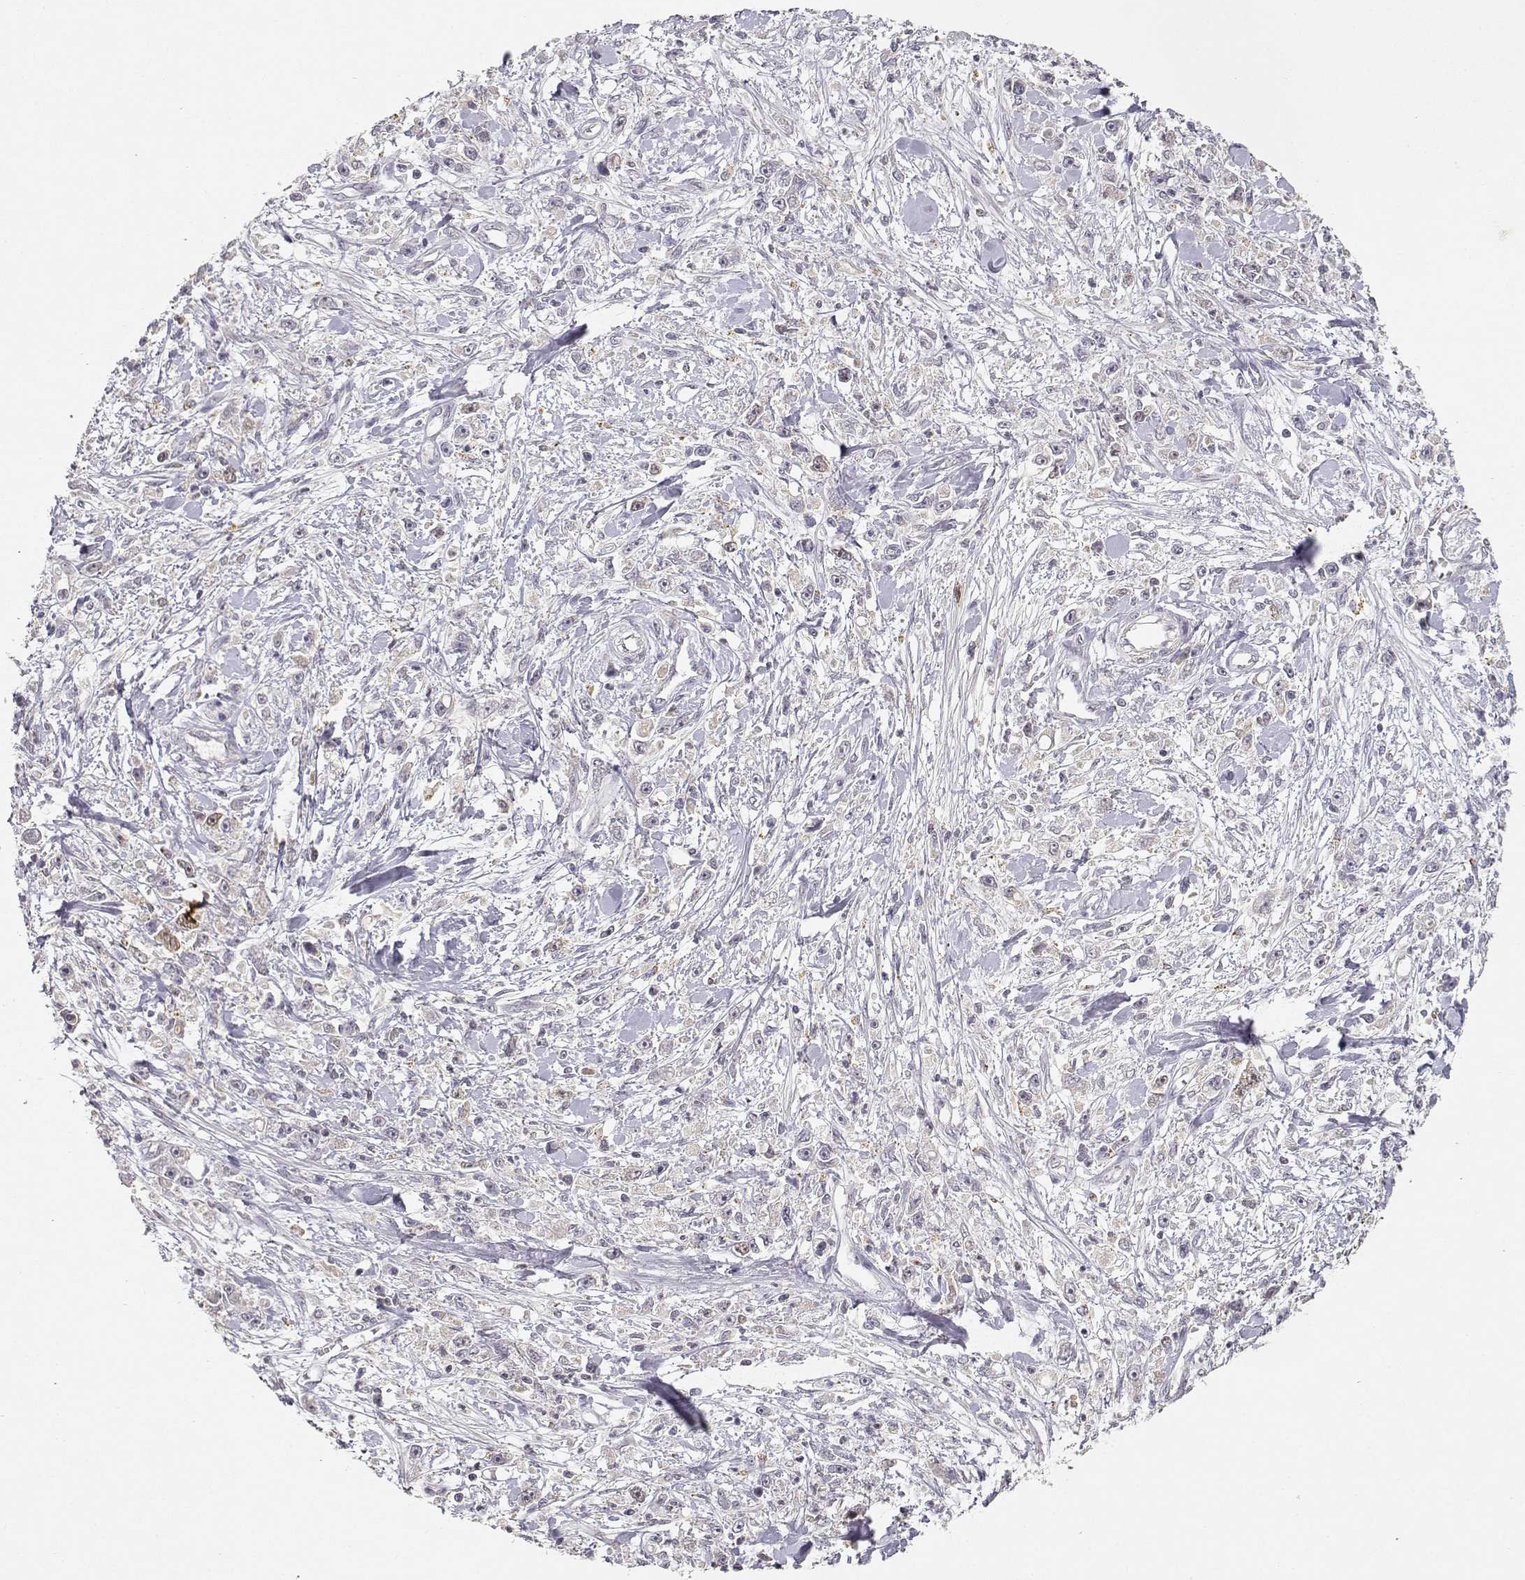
{"staining": {"intensity": "weak", "quantity": "<25%", "location": "nuclear"}, "tissue": "stomach cancer", "cell_type": "Tumor cells", "image_type": "cancer", "snomed": [{"axis": "morphology", "description": "Adenocarcinoma, NOS"}, {"axis": "topography", "description": "Stomach"}], "caption": "Immunohistochemistry photomicrograph of neoplastic tissue: human stomach cancer stained with DAB displays no significant protein positivity in tumor cells. (DAB immunohistochemistry (IHC) visualized using brightfield microscopy, high magnification).", "gene": "RAD51", "patient": {"sex": "female", "age": 59}}